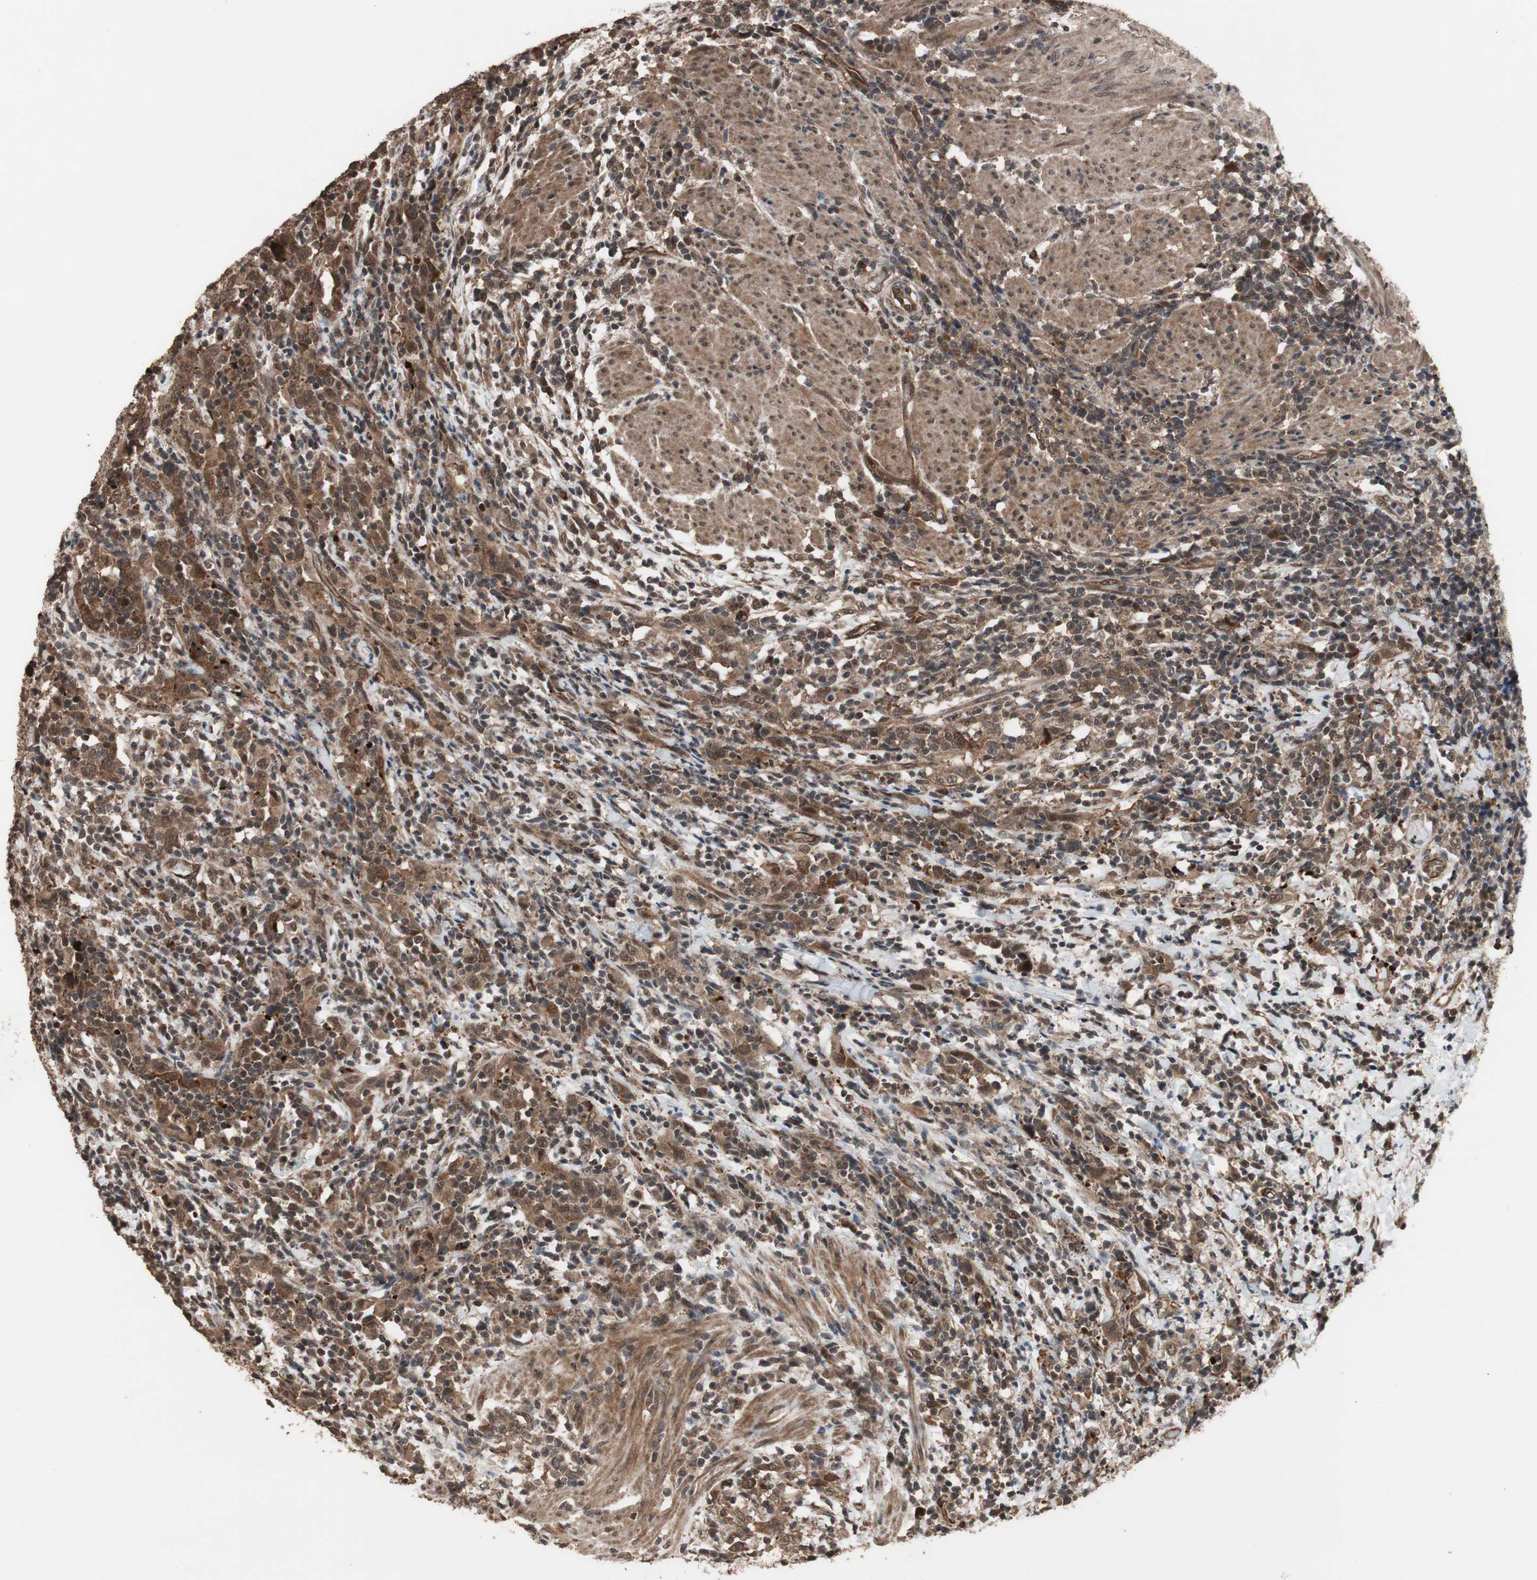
{"staining": {"intensity": "strong", "quantity": ">75%", "location": "cytoplasmic/membranous,nuclear"}, "tissue": "urothelial cancer", "cell_type": "Tumor cells", "image_type": "cancer", "snomed": [{"axis": "morphology", "description": "Urothelial carcinoma, High grade"}, {"axis": "topography", "description": "Urinary bladder"}], "caption": "A high-resolution photomicrograph shows IHC staining of urothelial carcinoma (high-grade), which exhibits strong cytoplasmic/membranous and nuclear positivity in about >75% of tumor cells. (Brightfield microscopy of DAB IHC at high magnification).", "gene": "KANSL1", "patient": {"sex": "male", "age": 61}}